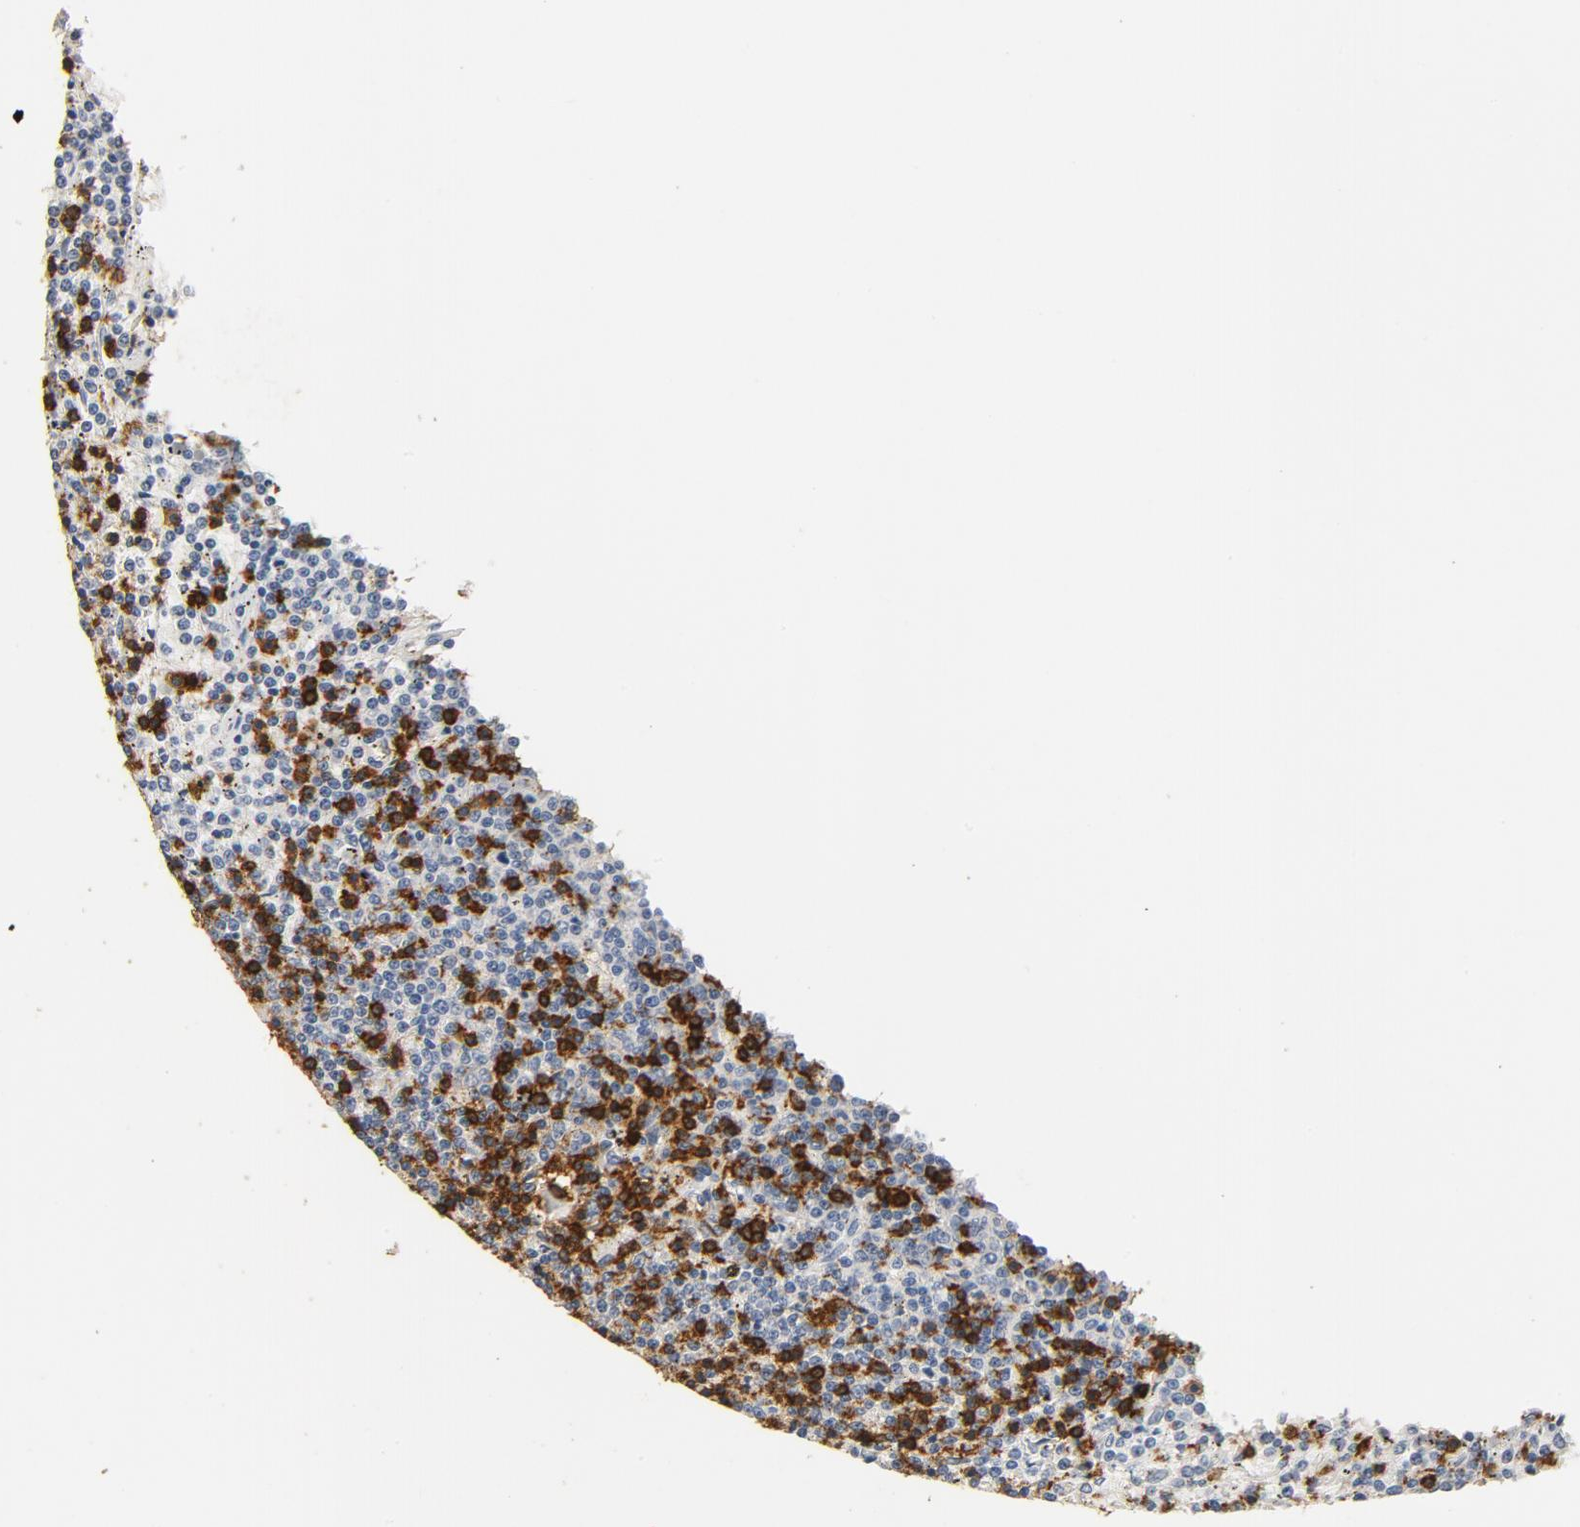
{"staining": {"intensity": "strong", "quantity": "25%-75%", "location": "cytoplasmic/membranous"}, "tissue": "lymphoma", "cell_type": "Tumor cells", "image_type": "cancer", "snomed": [{"axis": "morphology", "description": "Malignant lymphoma, non-Hodgkin's type, Low grade"}, {"axis": "topography", "description": "Spleen"}], "caption": "An immunohistochemistry histopathology image of neoplastic tissue is shown. Protein staining in brown labels strong cytoplasmic/membranous positivity in low-grade malignant lymphoma, non-Hodgkin's type within tumor cells.", "gene": "CD247", "patient": {"sex": "female", "age": 50}}